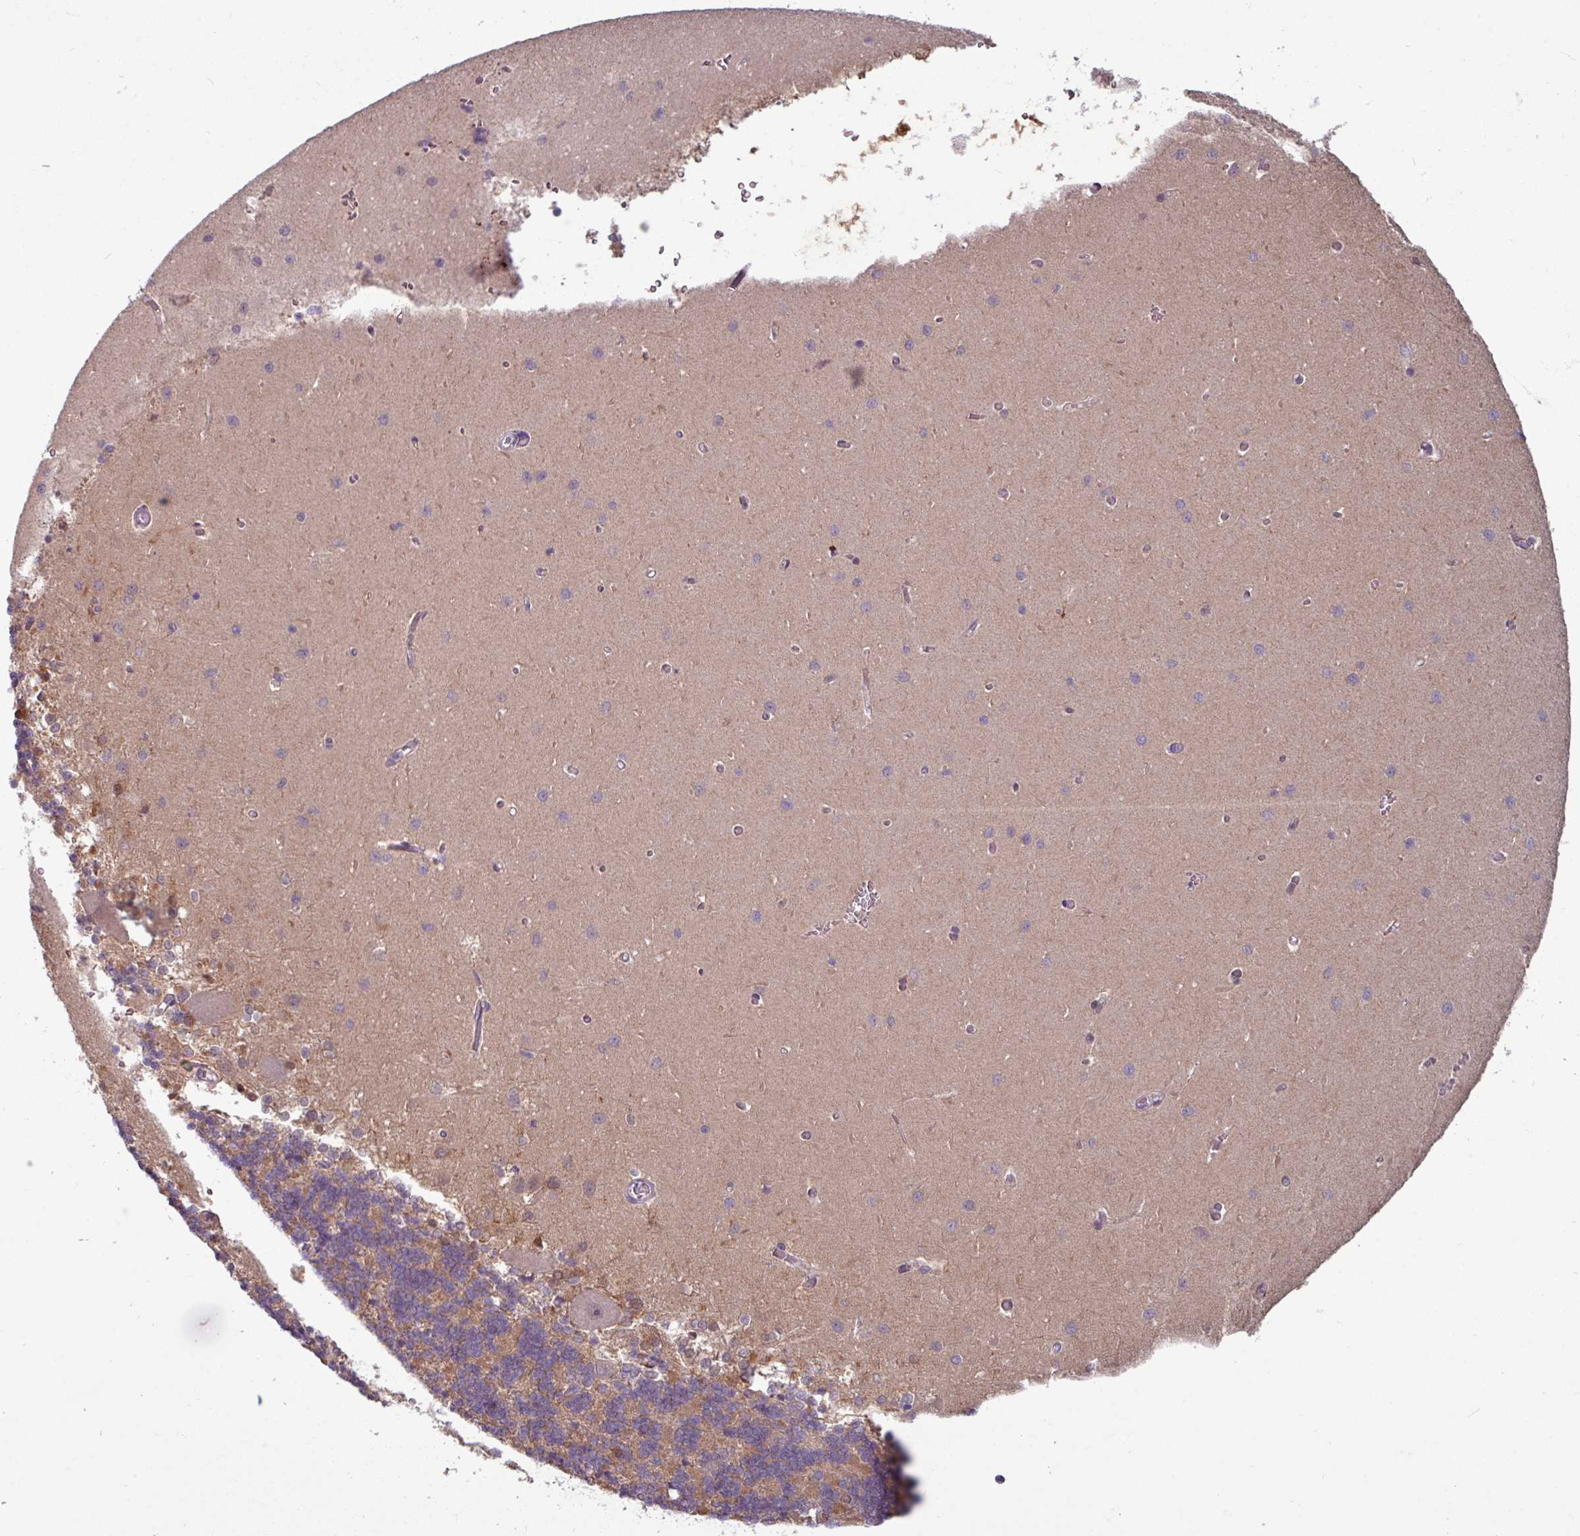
{"staining": {"intensity": "weak", "quantity": "25%-75%", "location": "cytoplasmic/membranous"}, "tissue": "cerebellum", "cell_type": "Cells in granular layer", "image_type": "normal", "snomed": [{"axis": "morphology", "description": "Normal tissue, NOS"}, {"axis": "topography", "description": "Cerebellum"}], "caption": "Immunohistochemistry (IHC) micrograph of normal human cerebellum stained for a protein (brown), which demonstrates low levels of weak cytoplasmic/membranous expression in about 25%-75% of cells in granular layer.", "gene": "PNMA6A", "patient": {"sex": "male", "age": 37}}